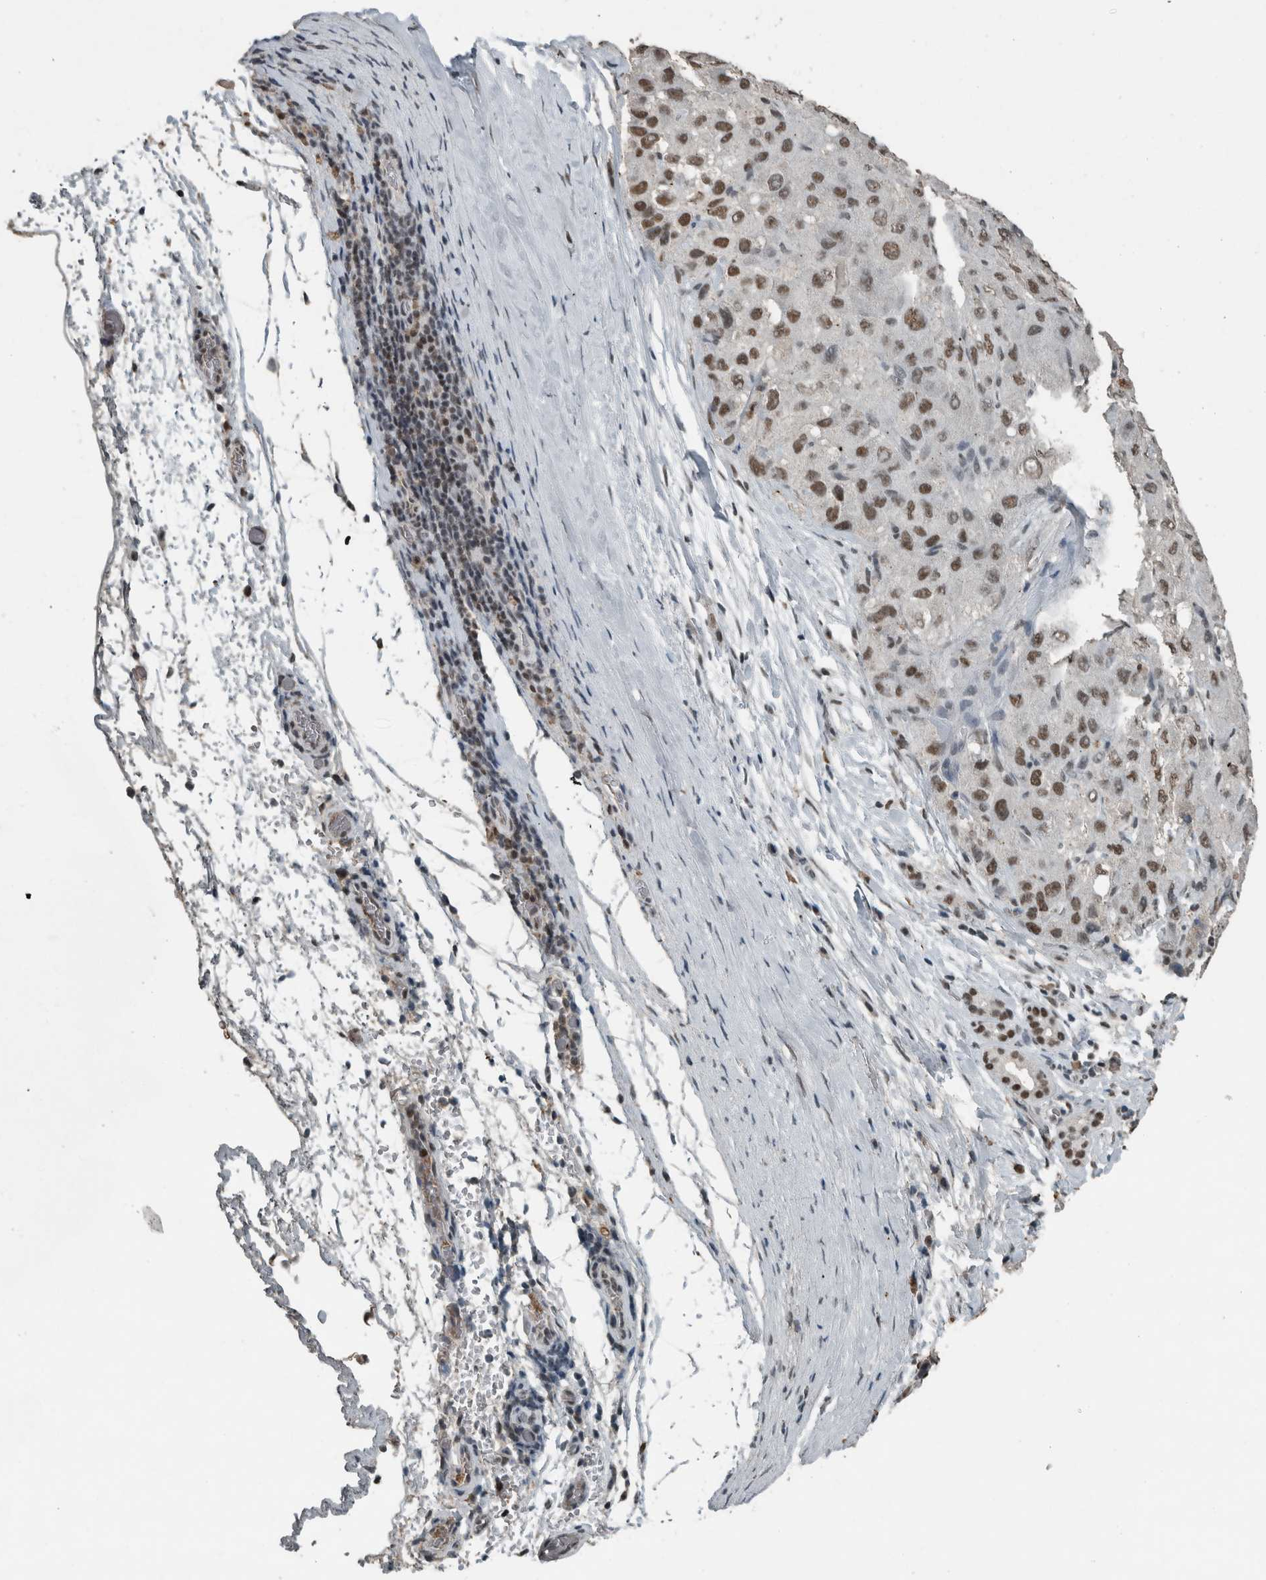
{"staining": {"intensity": "moderate", "quantity": ">75%", "location": "nuclear"}, "tissue": "liver cancer", "cell_type": "Tumor cells", "image_type": "cancer", "snomed": [{"axis": "morphology", "description": "Carcinoma, Hepatocellular, NOS"}, {"axis": "topography", "description": "Liver"}], "caption": "Immunohistochemistry image of neoplastic tissue: liver hepatocellular carcinoma stained using immunohistochemistry shows medium levels of moderate protein expression localized specifically in the nuclear of tumor cells, appearing as a nuclear brown color.", "gene": "ZNF24", "patient": {"sex": "male", "age": 80}}